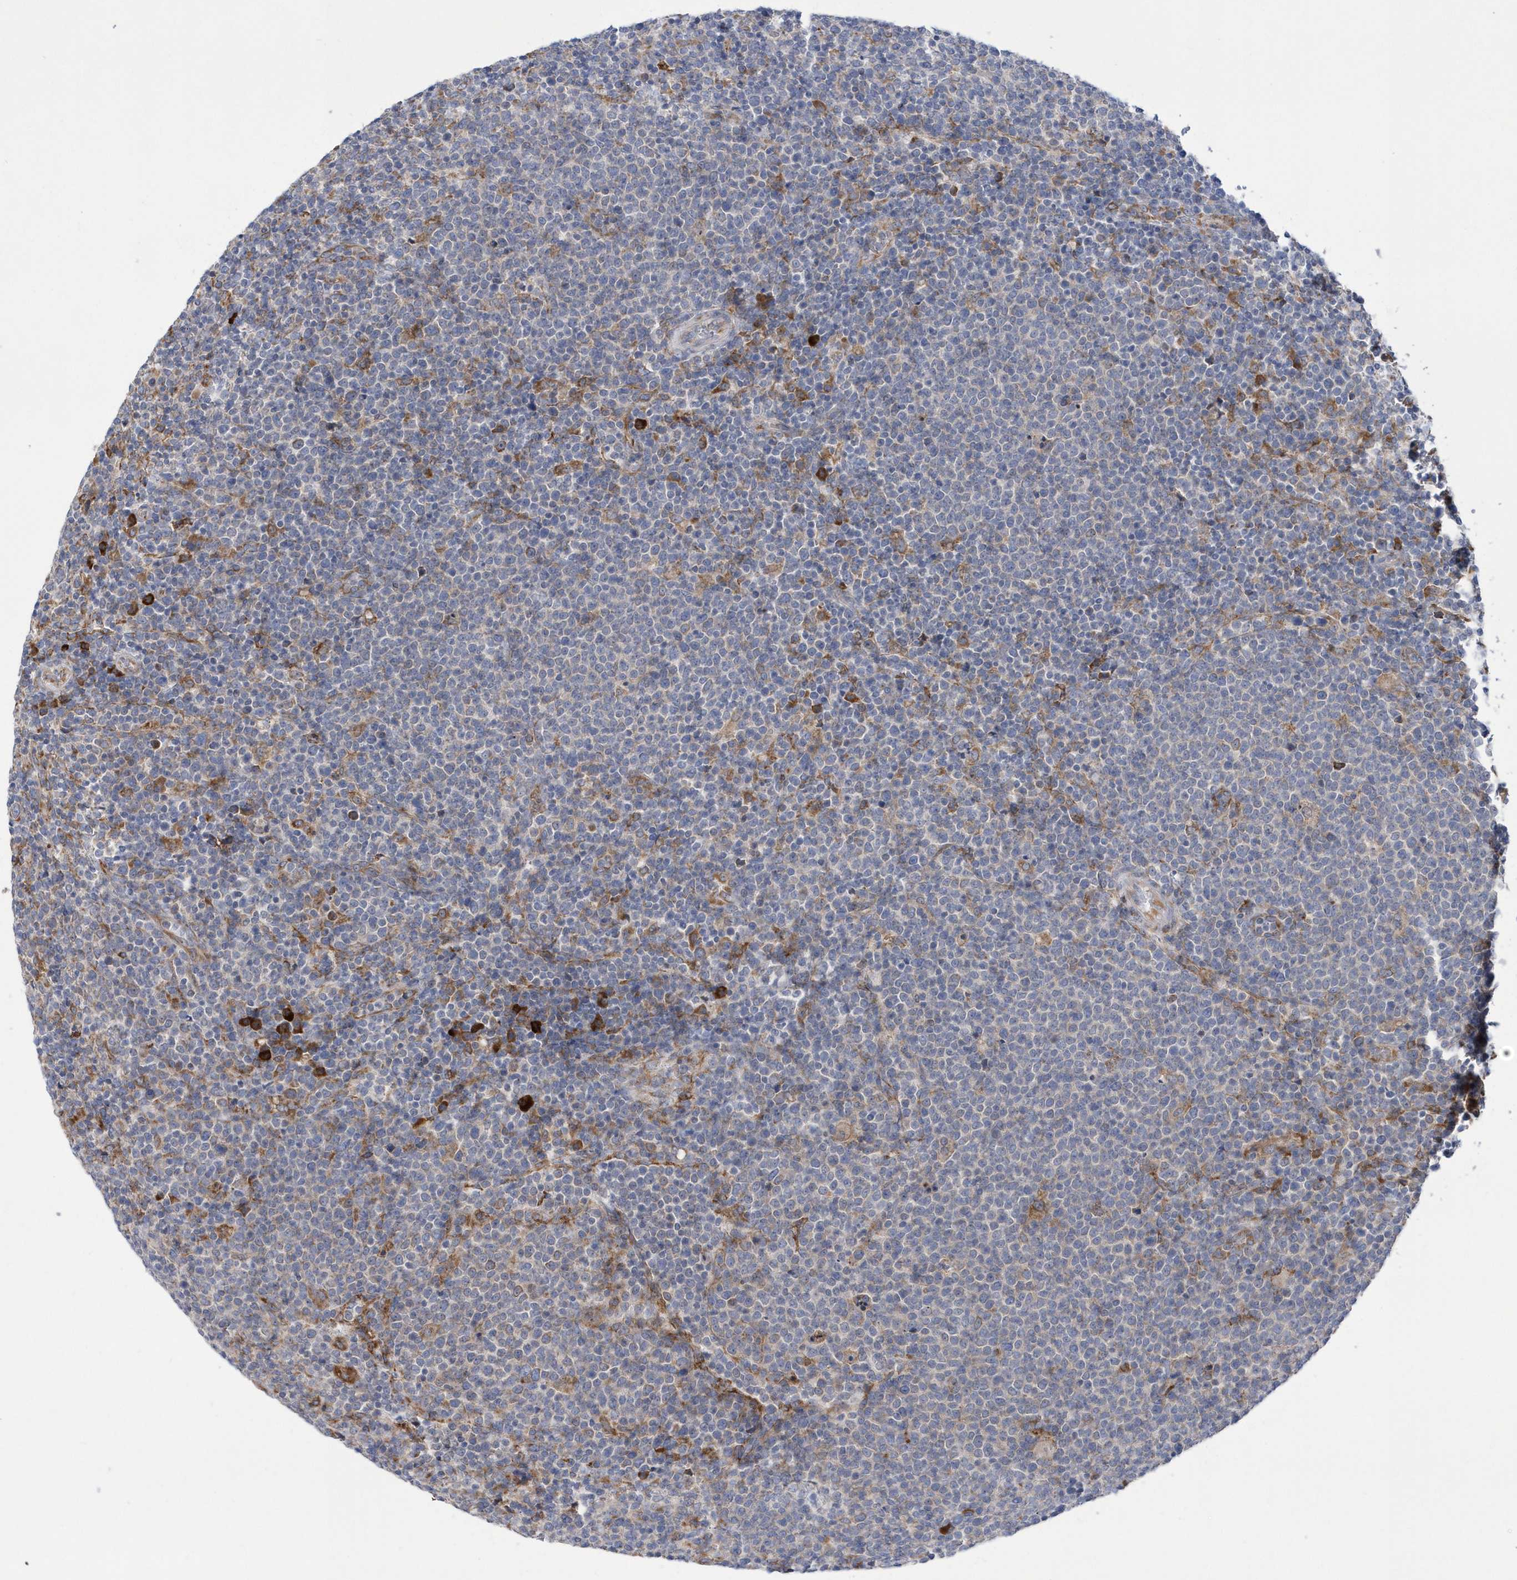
{"staining": {"intensity": "negative", "quantity": "none", "location": "none"}, "tissue": "lymphoma", "cell_type": "Tumor cells", "image_type": "cancer", "snomed": [{"axis": "morphology", "description": "Malignant lymphoma, non-Hodgkin's type, High grade"}, {"axis": "topography", "description": "Lymph node"}], "caption": "An immunohistochemistry (IHC) image of lymphoma is shown. There is no staining in tumor cells of lymphoma.", "gene": "MED31", "patient": {"sex": "male", "age": 61}}